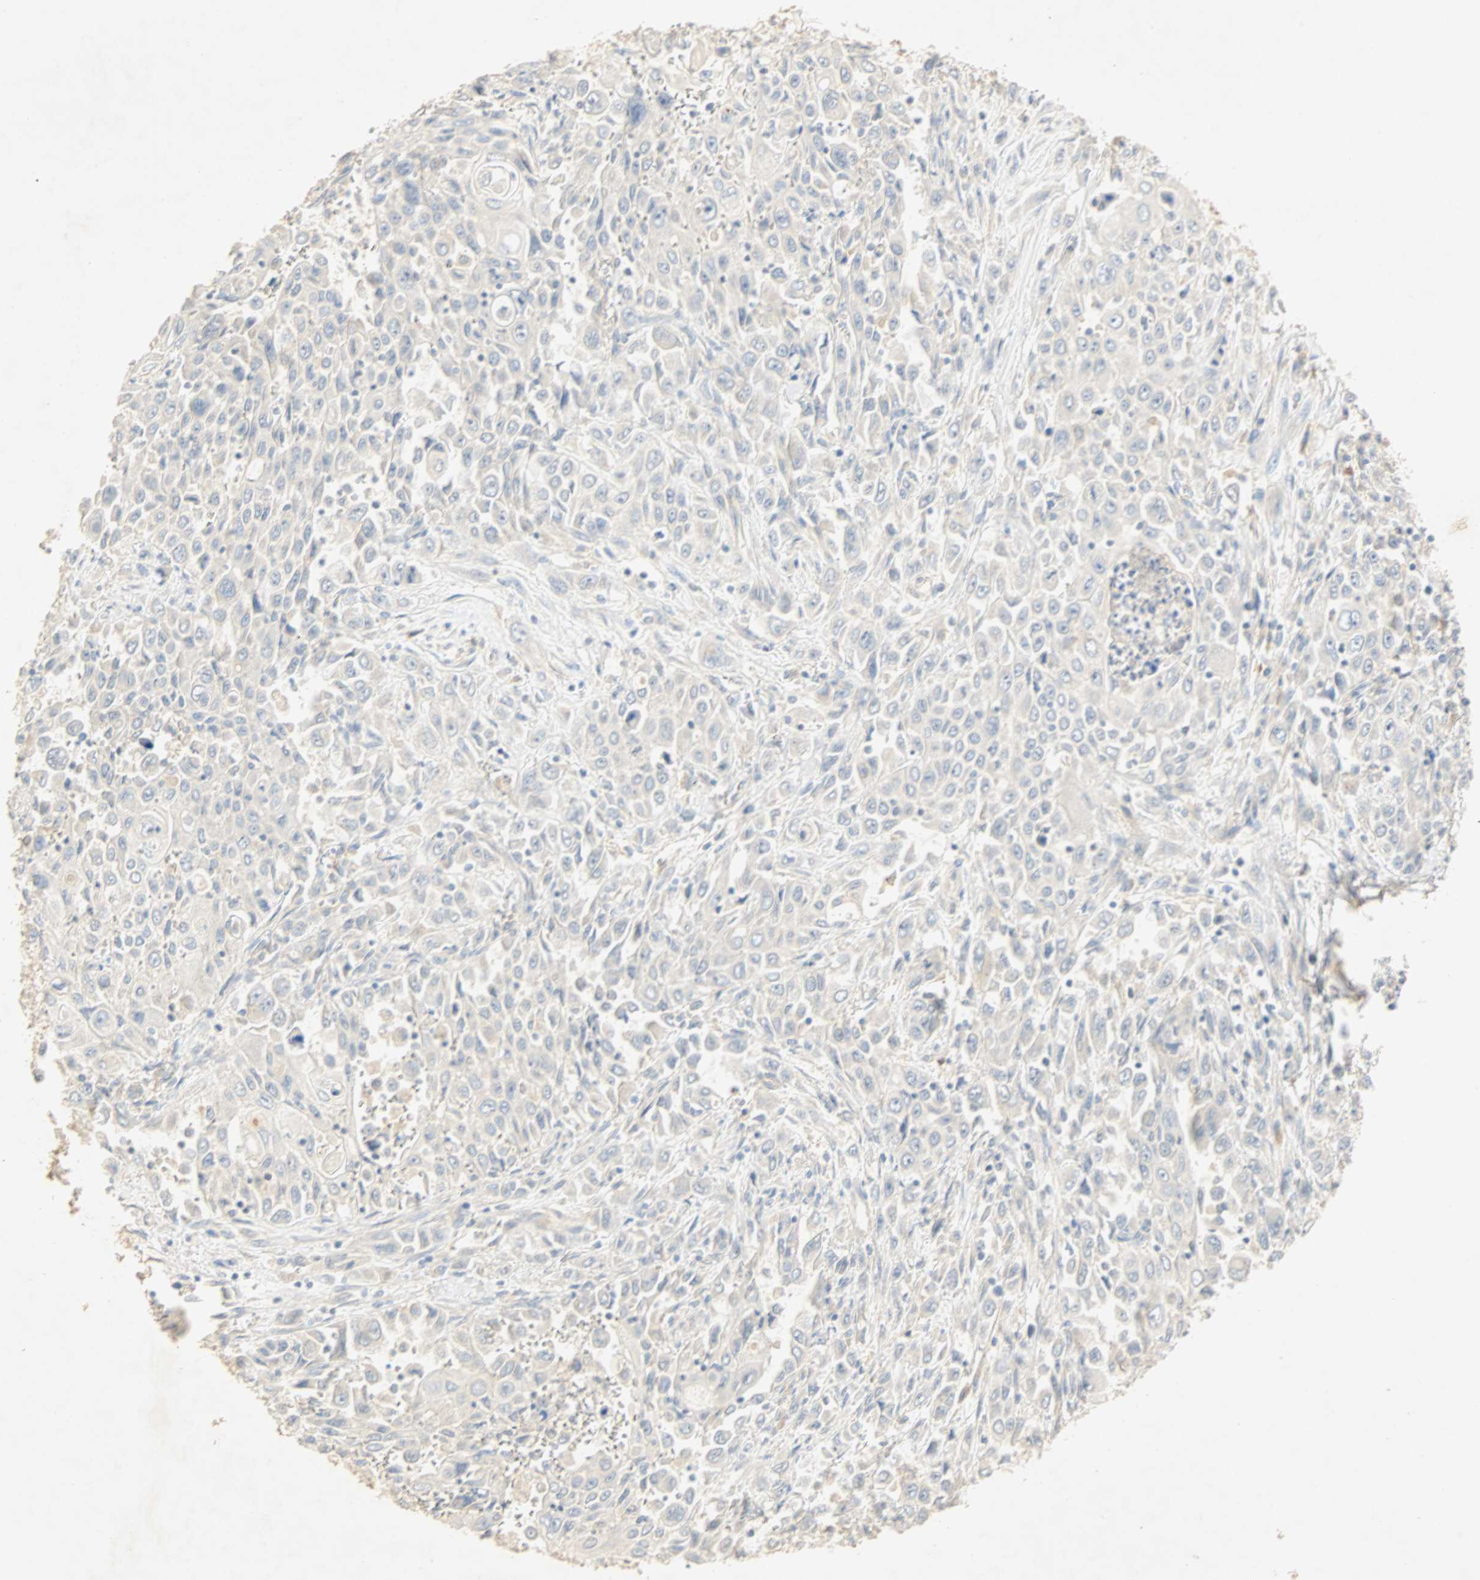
{"staining": {"intensity": "negative", "quantity": "none", "location": "none"}, "tissue": "pancreatic cancer", "cell_type": "Tumor cells", "image_type": "cancer", "snomed": [{"axis": "morphology", "description": "Adenocarcinoma, NOS"}, {"axis": "topography", "description": "Pancreas"}], "caption": "This is an immunohistochemistry photomicrograph of adenocarcinoma (pancreatic). There is no expression in tumor cells.", "gene": "SELENBP1", "patient": {"sex": "male", "age": 70}}